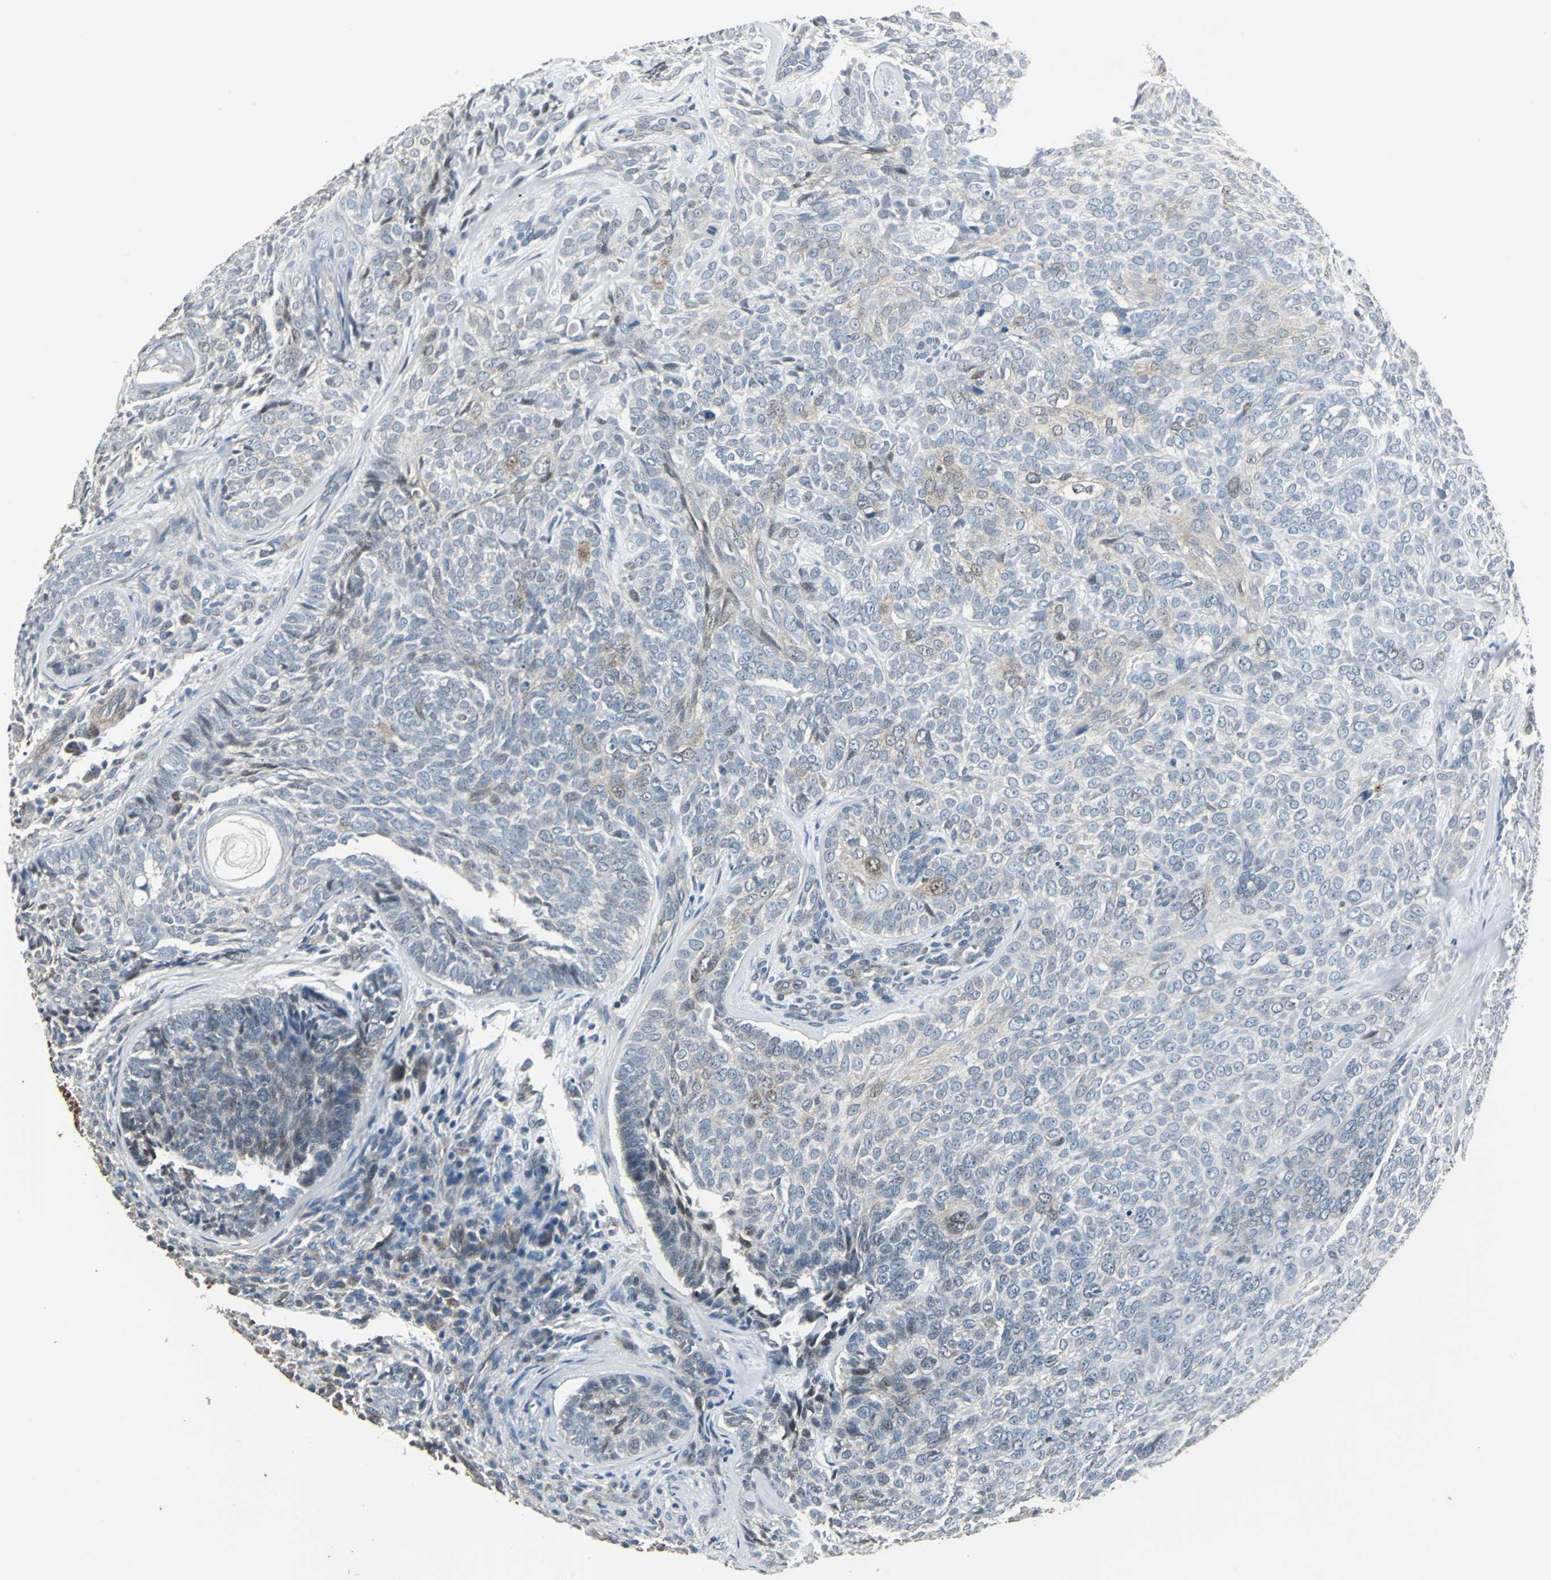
{"staining": {"intensity": "weak", "quantity": "25%-75%", "location": "cytoplasmic/membranous"}, "tissue": "skin cancer", "cell_type": "Tumor cells", "image_type": "cancer", "snomed": [{"axis": "morphology", "description": "Basal cell carcinoma"}, {"axis": "topography", "description": "Skin"}], "caption": "This image shows IHC staining of human skin basal cell carcinoma, with low weak cytoplasmic/membranous staining in approximately 25%-75% of tumor cells.", "gene": "DNAJB4", "patient": {"sex": "male", "age": 72}}